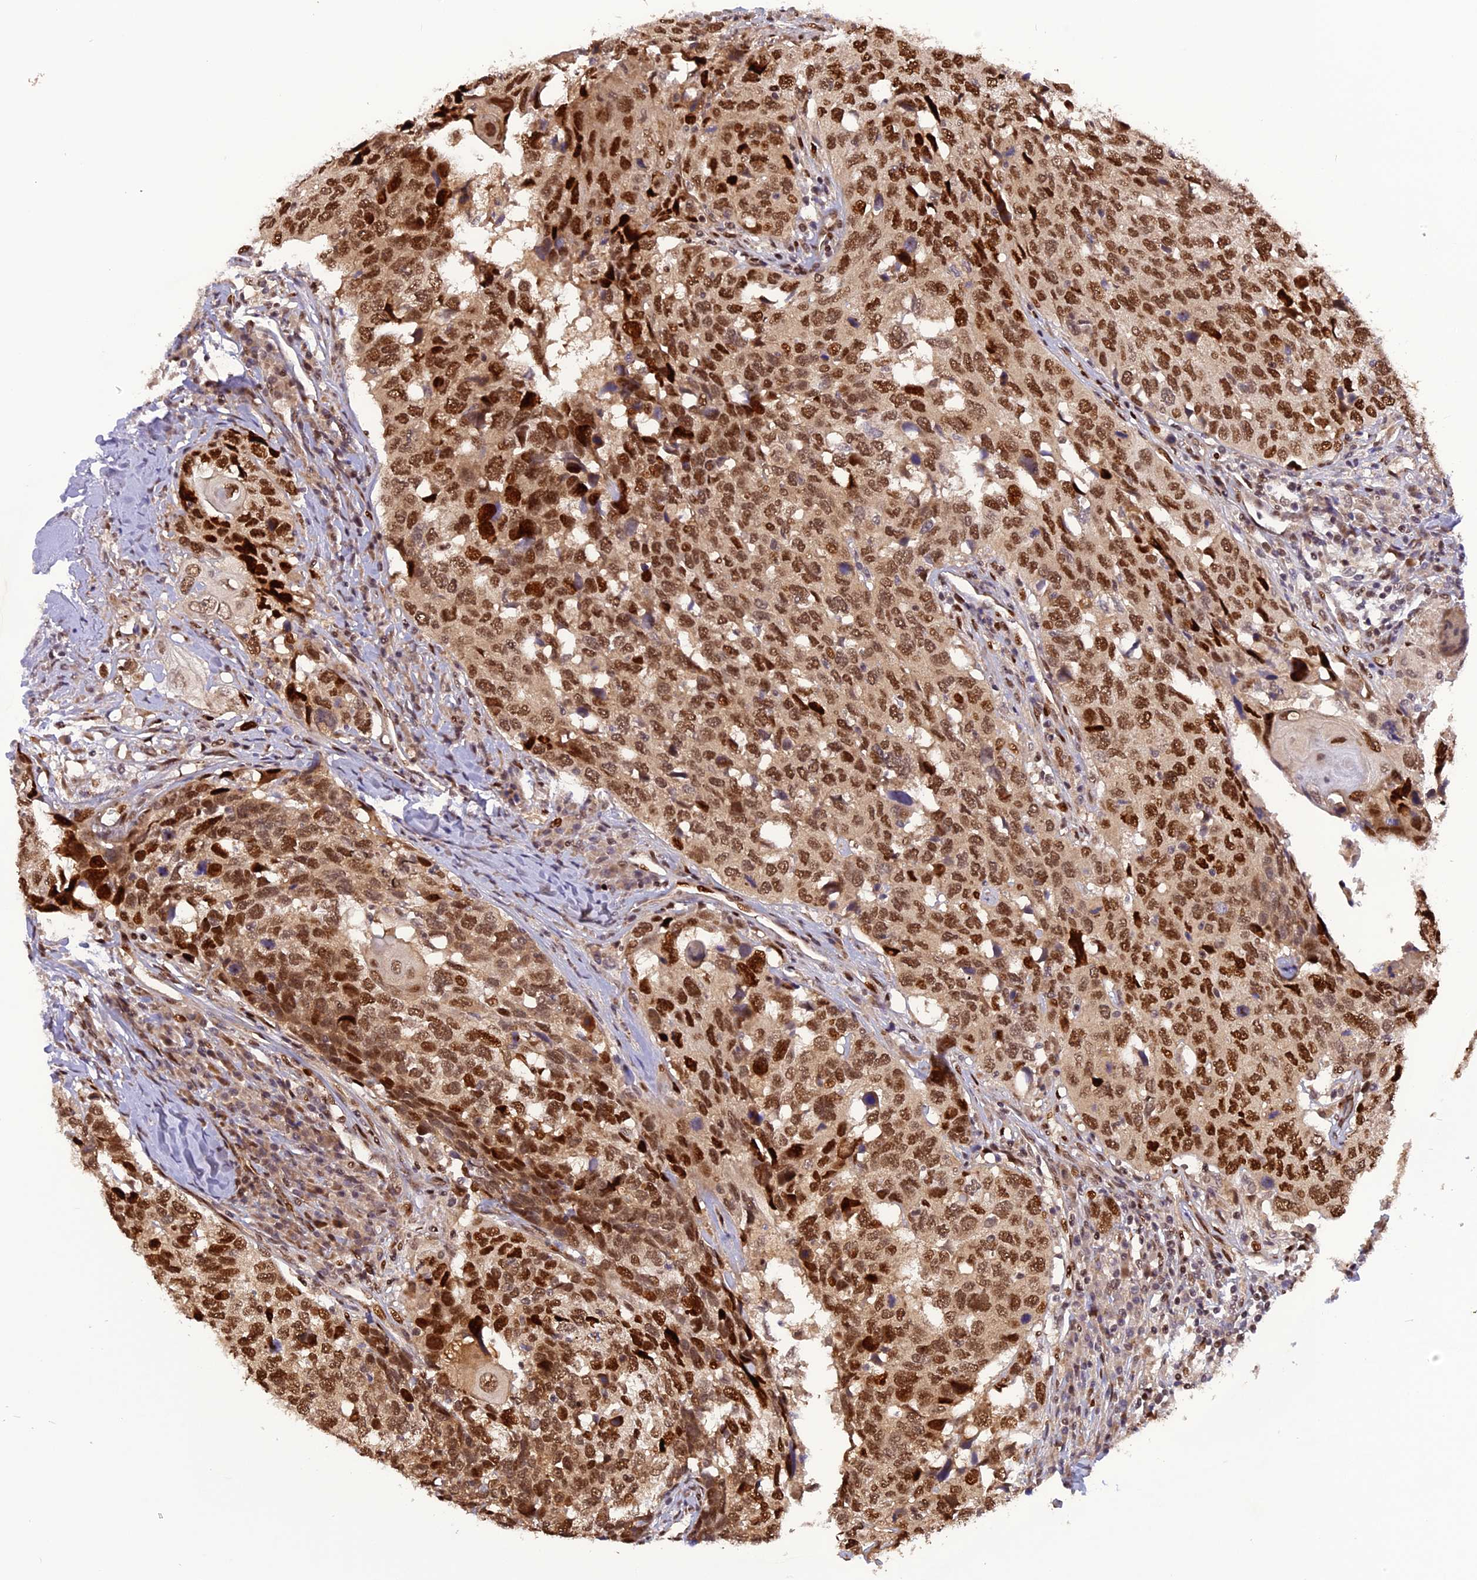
{"staining": {"intensity": "moderate", "quantity": ">75%", "location": "nuclear"}, "tissue": "head and neck cancer", "cell_type": "Tumor cells", "image_type": "cancer", "snomed": [{"axis": "morphology", "description": "Squamous cell carcinoma, NOS"}, {"axis": "topography", "description": "Head-Neck"}], "caption": "About >75% of tumor cells in human head and neck cancer exhibit moderate nuclear protein staining as visualized by brown immunohistochemical staining.", "gene": "MICALL1", "patient": {"sex": "male", "age": 66}}